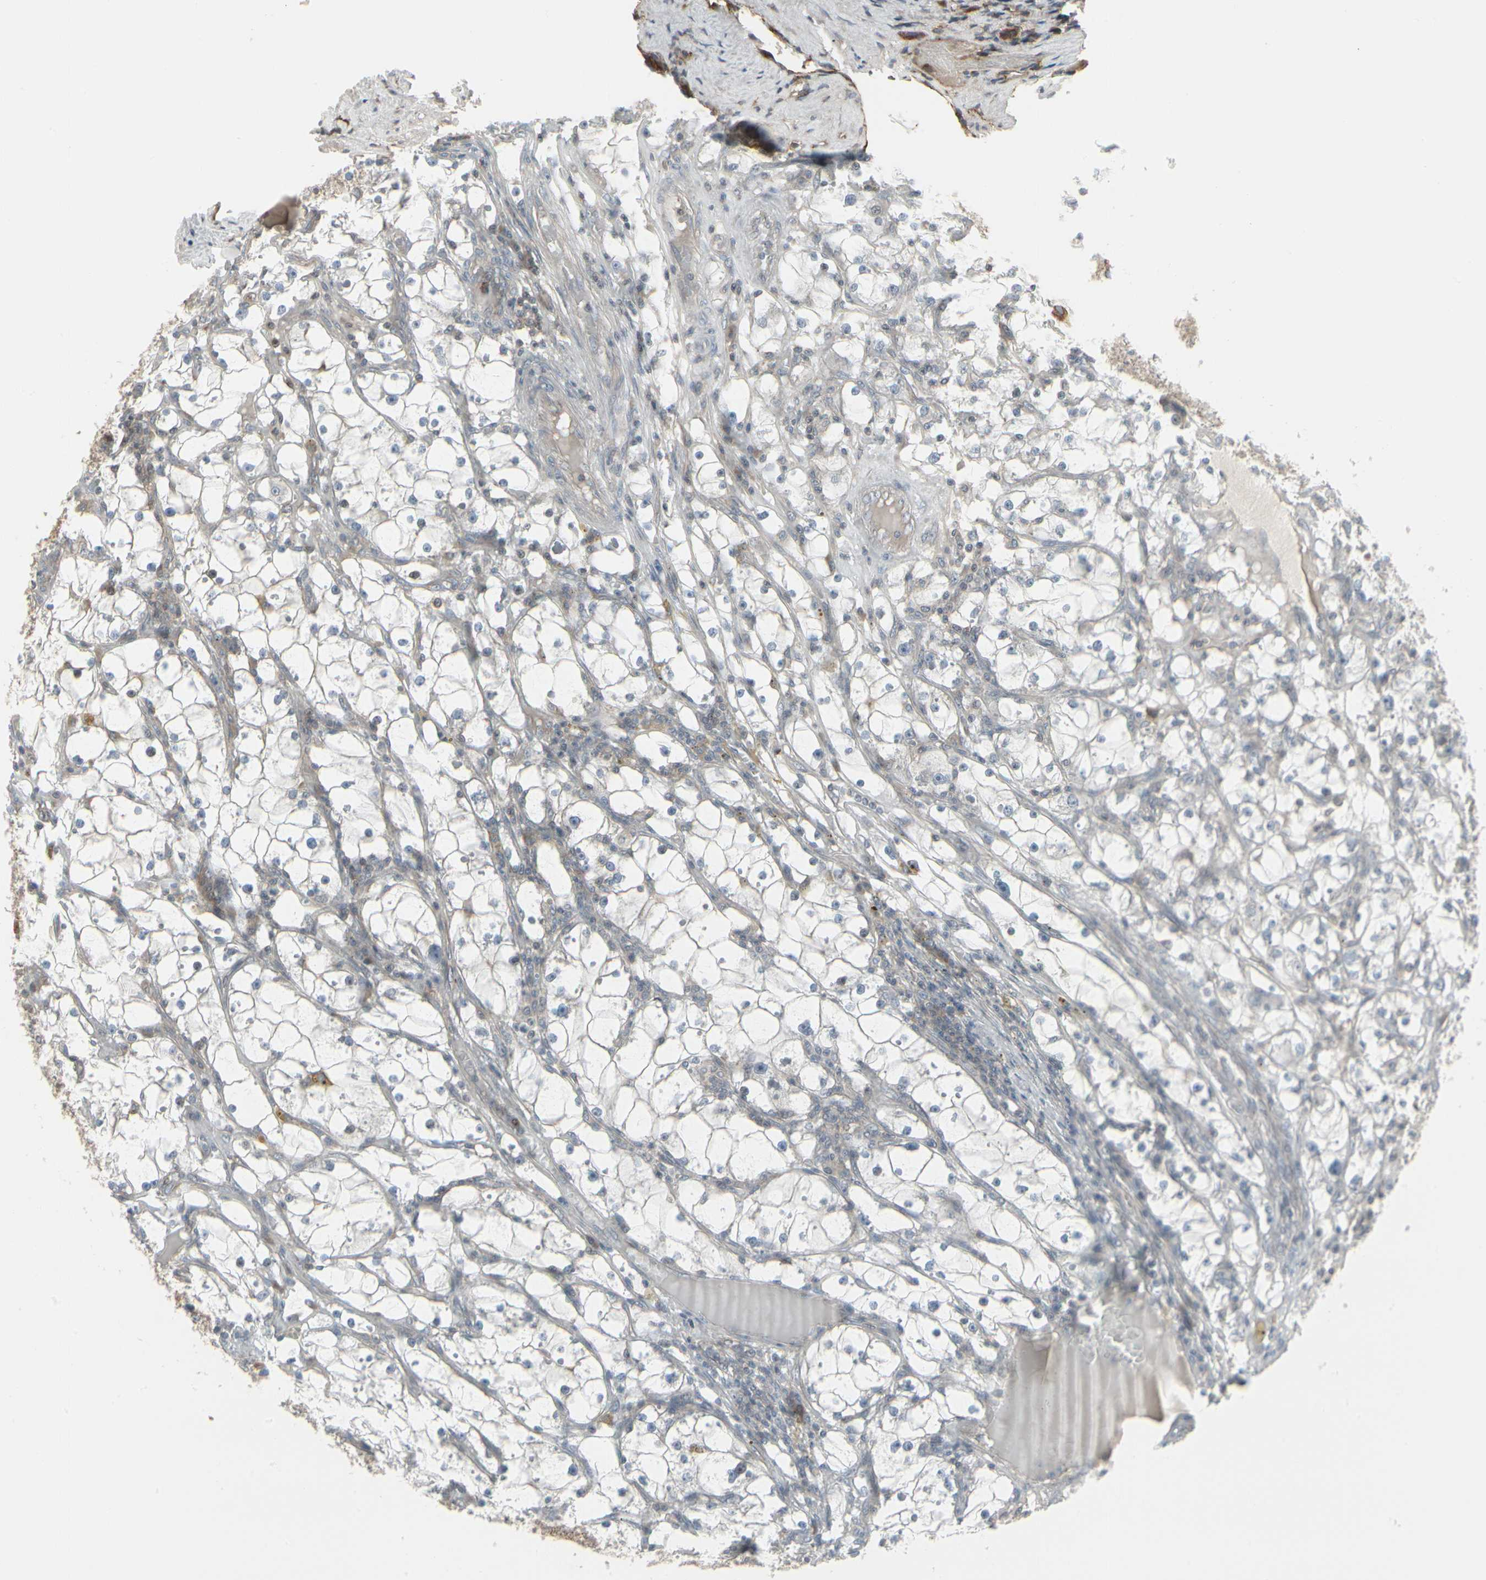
{"staining": {"intensity": "weak", "quantity": "25%-75%", "location": "cytoplasmic/membranous"}, "tissue": "renal cancer", "cell_type": "Tumor cells", "image_type": "cancer", "snomed": [{"axis": "morphology", "description": "Adenocarcinoma, NOS"}, {"axis": "topography", "description": "Kidney"}], "caption": "Brown immunohistochemical staining in renal cancer (adenocarcinoma) displays weak cytoplasmic/membranous expression in approximately 25%-75% of tumor cells. (brown staining indicates protein expression, while blue staining denotes nuclei).", "gene": "EPS15", "patient": {"sex": "male", "age": 56}}